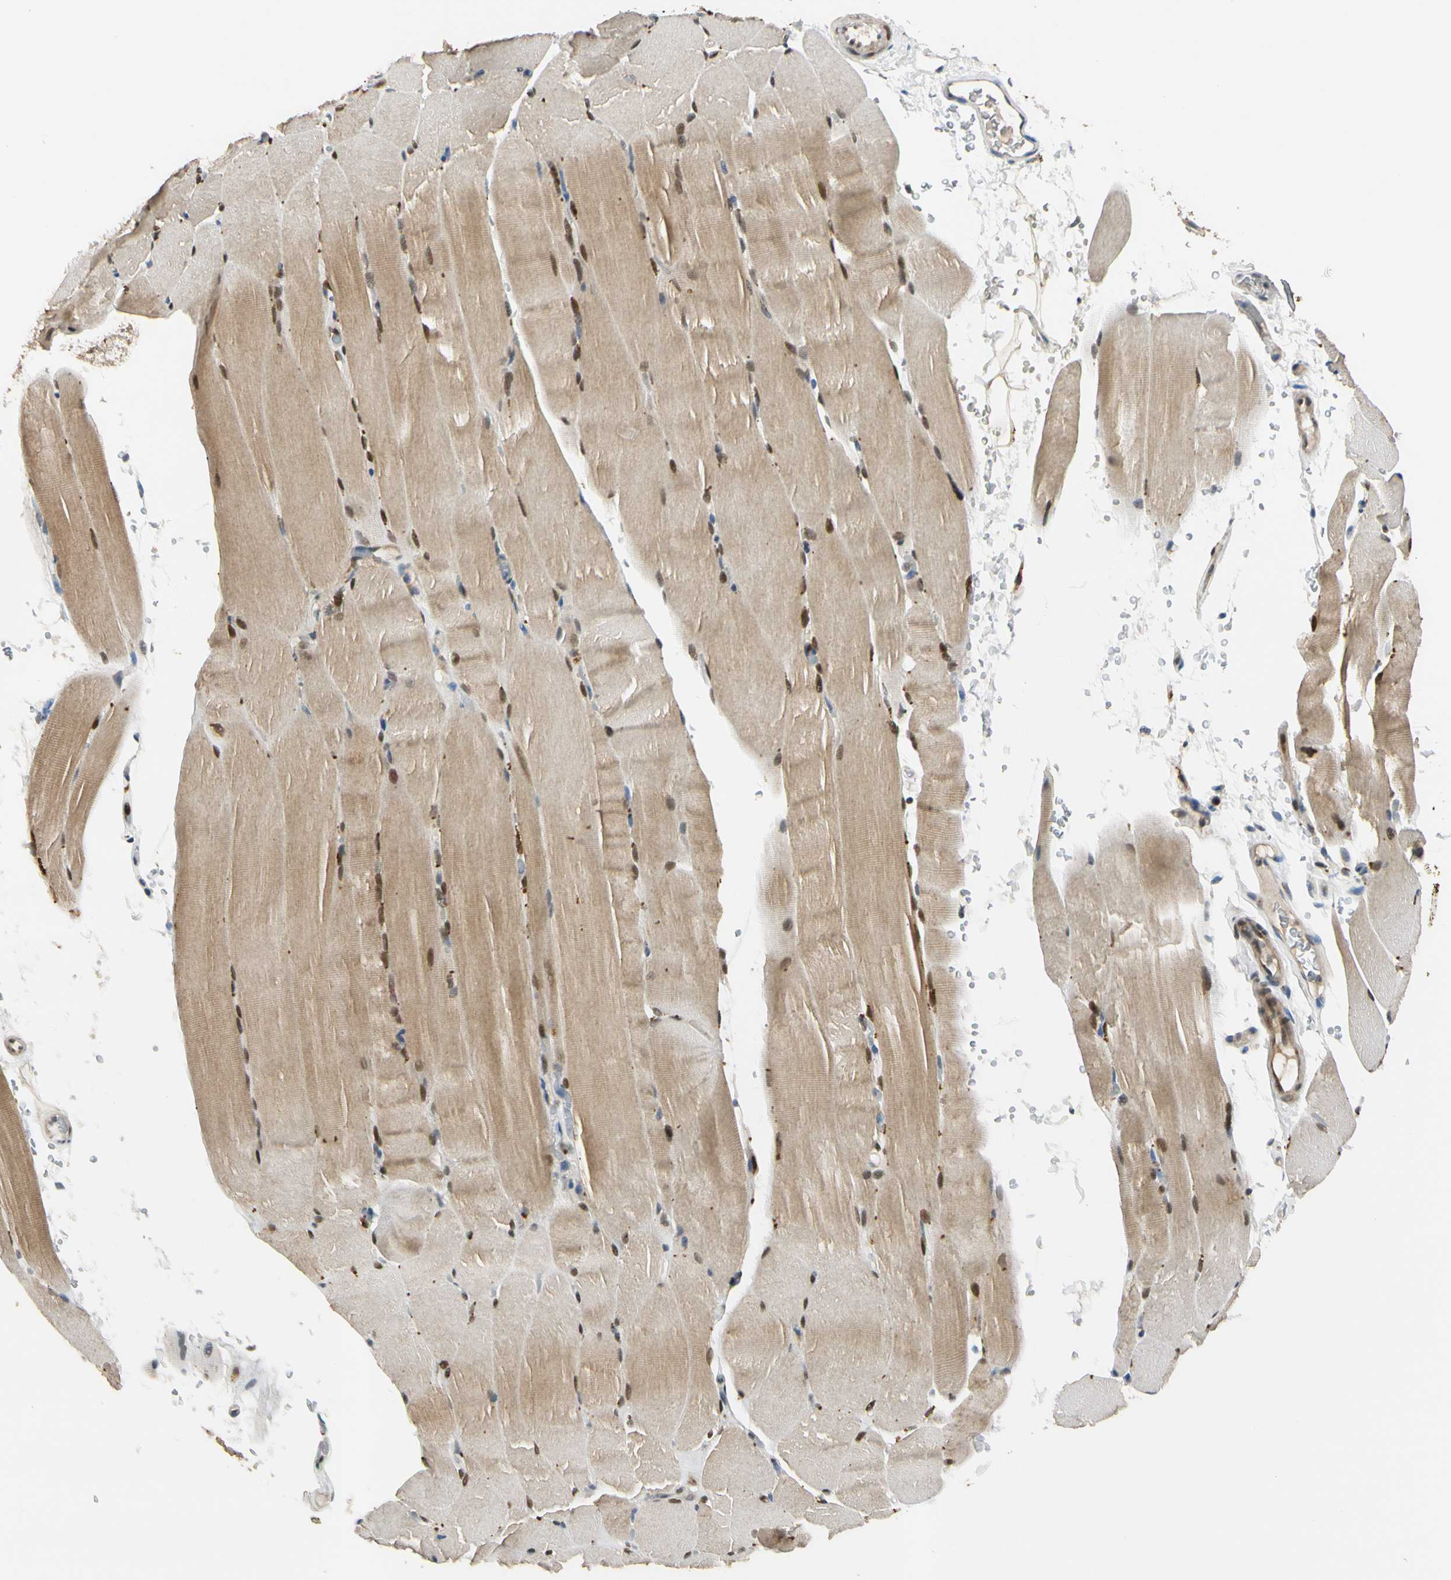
{"staining": {"intensity": "moderate", "quantity": "25%-75%", "location": "cytoplasmic/membranous"}, "tissue": "skeletal muscle", "cell_type": "Myocytes", "image_type": "normal", "snomed": [{"axis": "morphology", "description": "Normal tissue, NOS"}, {"axis": "topography", "description": "Skeletal muscle"}, {"axis": "topography", "description": "Parathyroid gland"}], "caption": "Unremarkable skeletal muscle was stained to show a protein in brown. There is medium levels of moderate cytoplasmic/membranous expression in about 25%-75% of myocytes. (Stains: DAB in brown, nuclei in blue, Microscopy: brightfield microscopy at high magnification).", "gene": "RPS6KB2", "patient": {"sex": "female", "age": 37}}